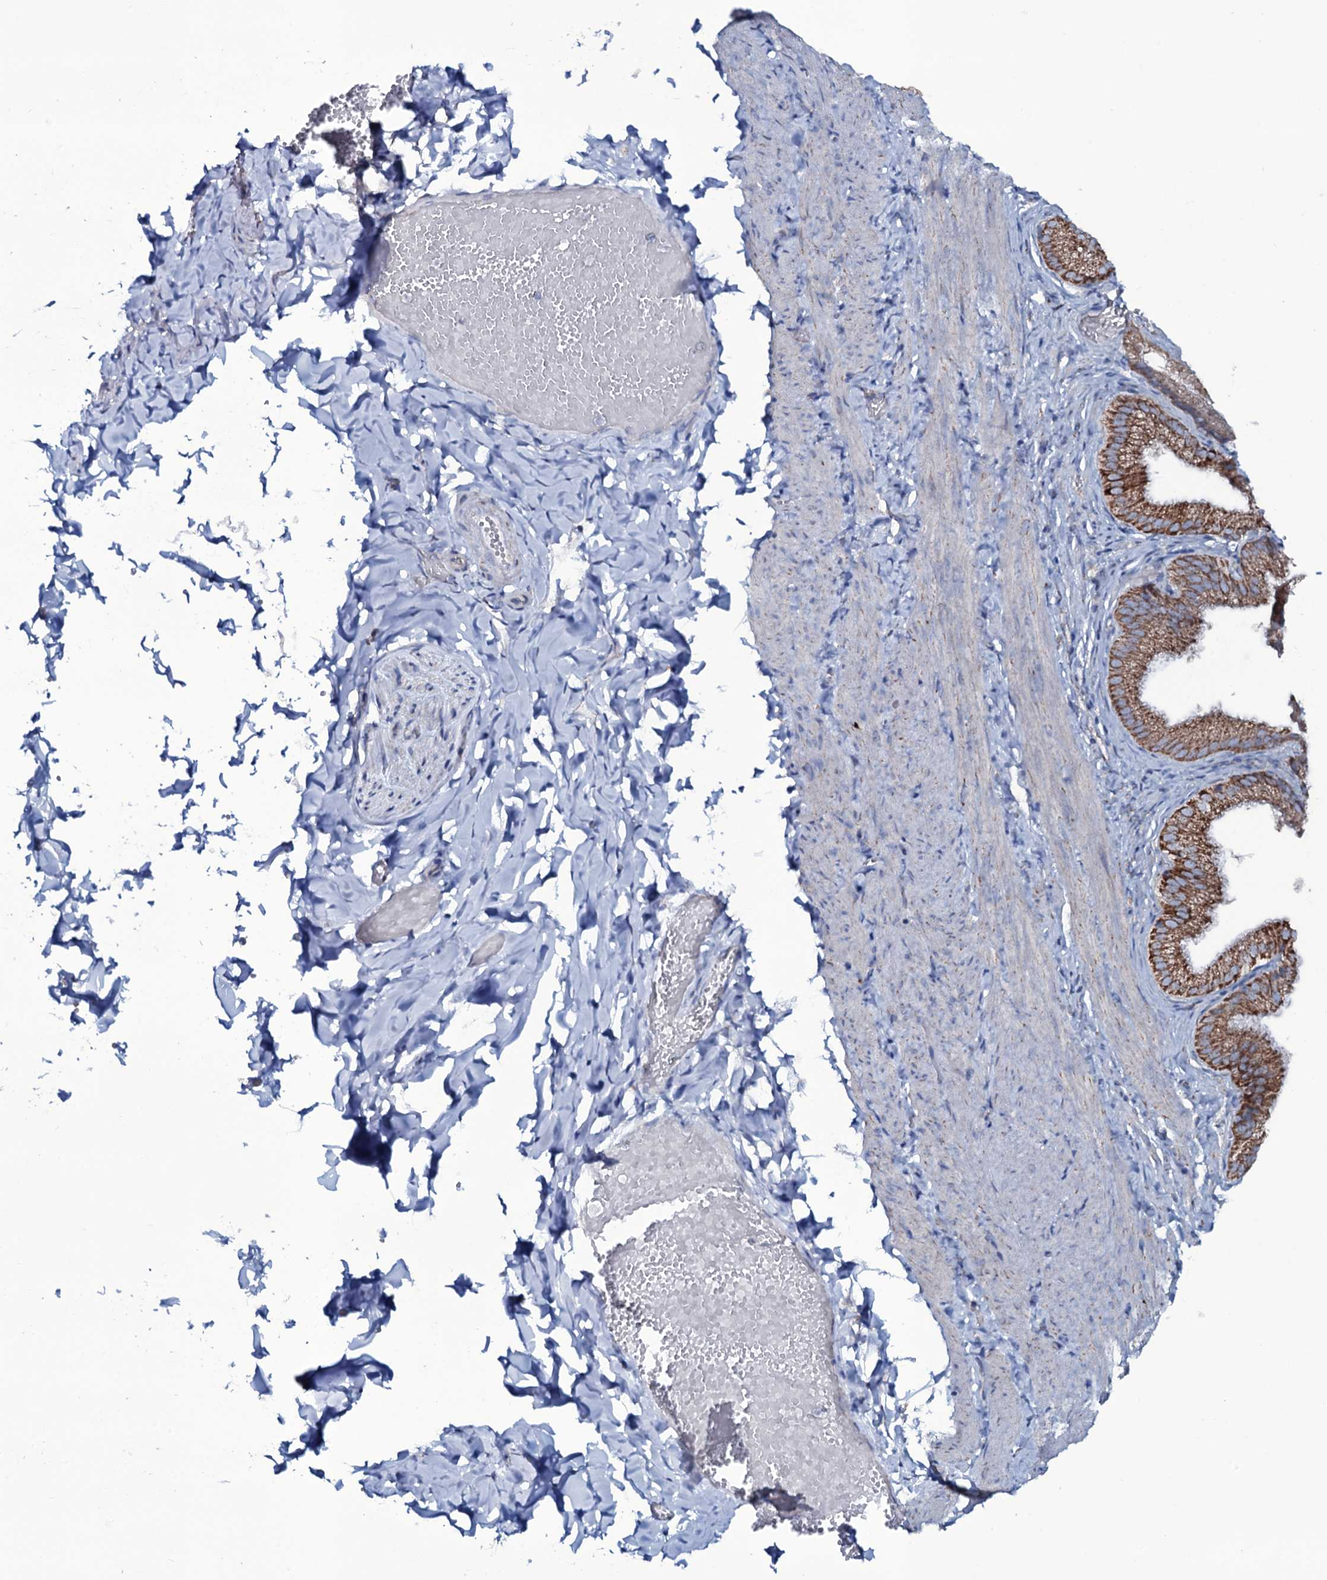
{"staining": {"intensity": "negative", "quantity": "none", "location": "none"}, "tissue": "adipose tissue", "cell_type": "Adipocytes", "image_type": "normal", "snomed": [{"axis": "morphology", "description": "Normal tissue, NOS"}, {"axis": "topography", "description": "Gallbladder"}, {"axis": "topography", "description": "Peripheral nerve tissue"}], "caption": "IHC histopathology image of normal adipose tissue: human adipose tissue stained with DAB (3,3'-diaminobenzidine) reveals no significant protein positivity in adipocytes.", "gene": "MRPS35", "patient": {"sex": "male", "age": 38}}